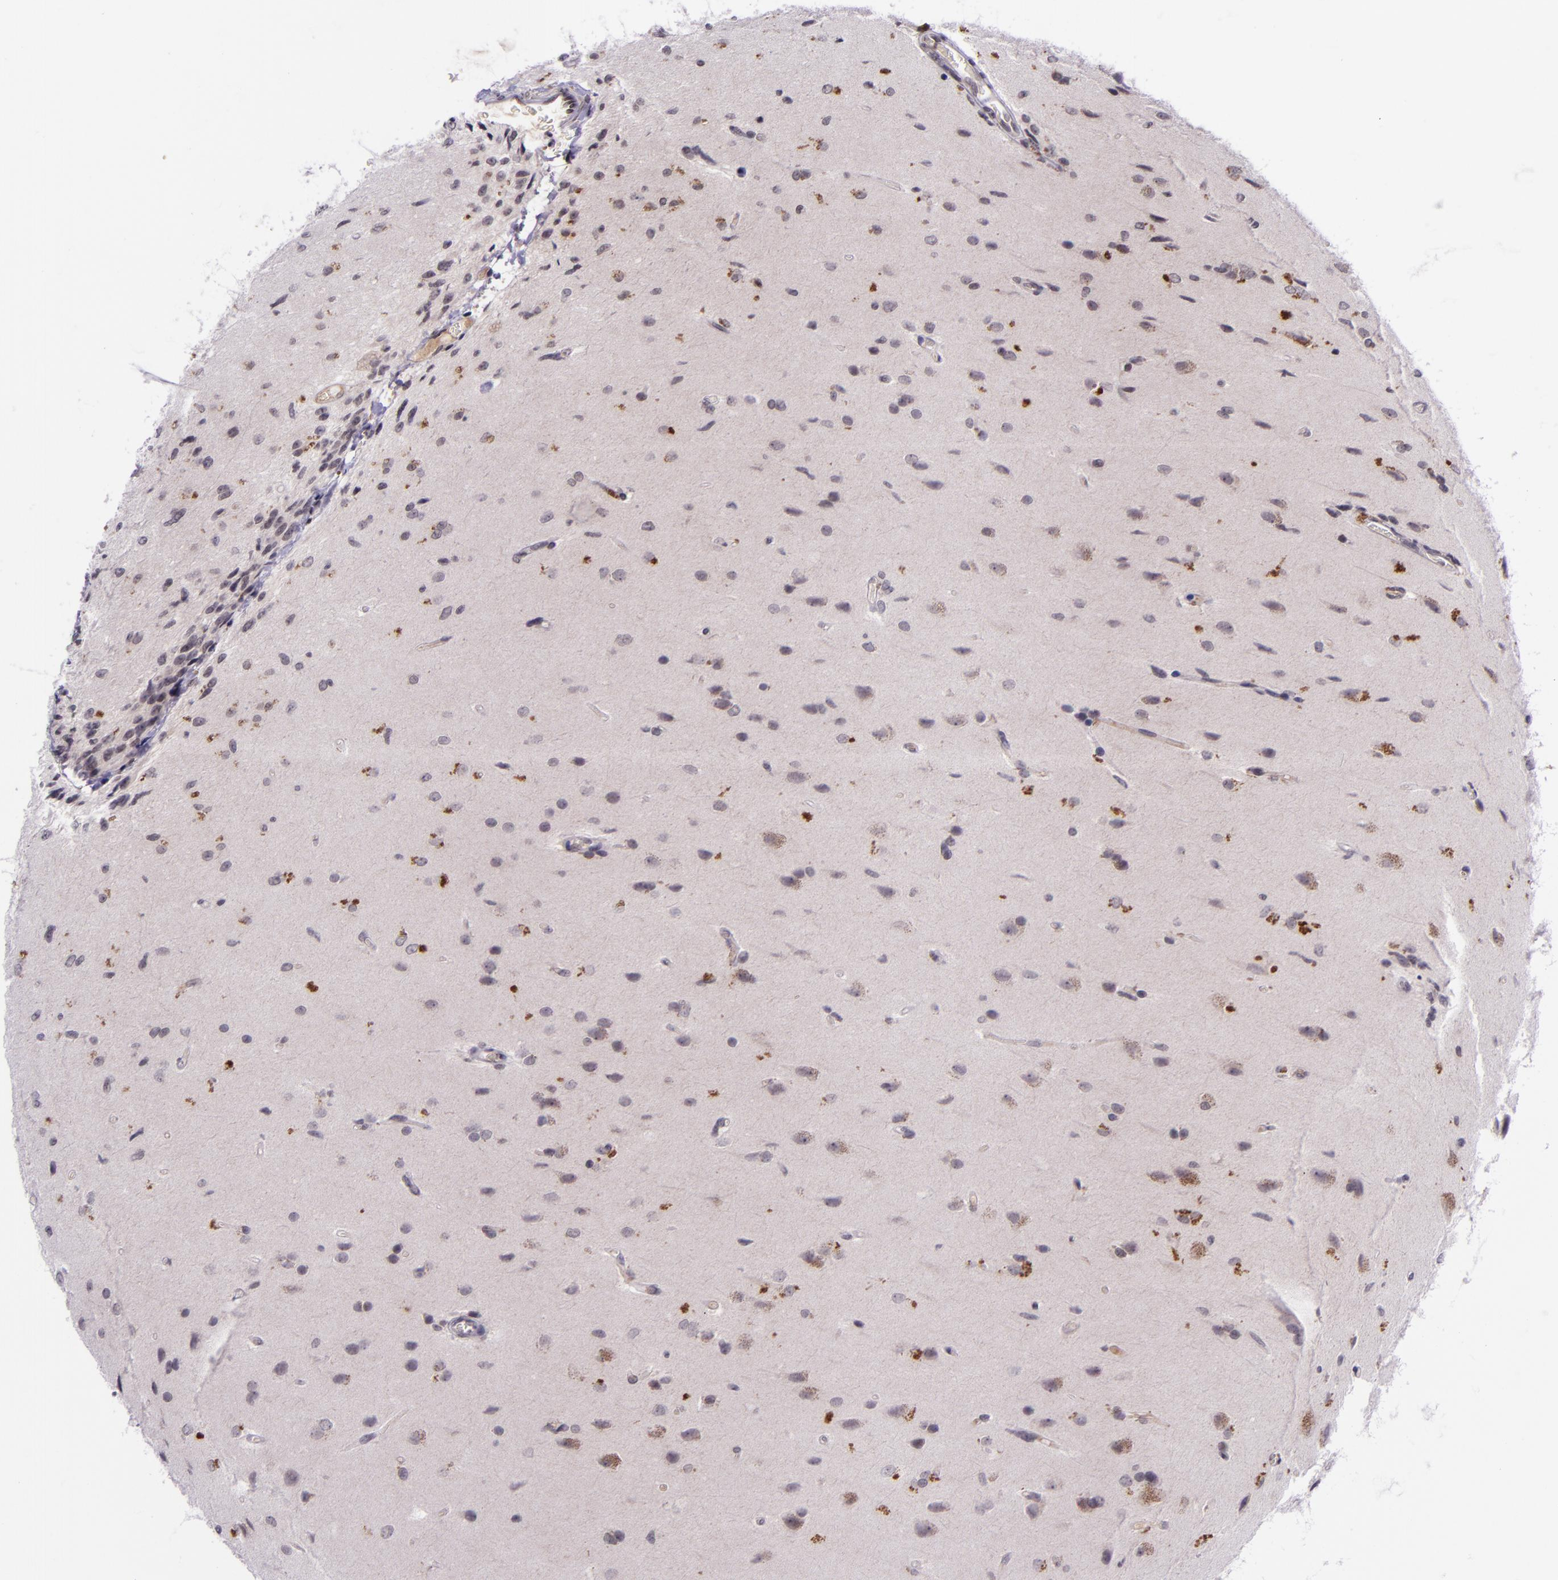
{"staining": {"intensity": "weak", "quantity": "25%-75%", "location": "cytoplasmic/membranous"}, "tissue": "glioma", "cell_type": "Tumor cells", "image_type": "cancer", "snomed": [{"axis": "morphology", "description": "Glioma, malignant, High grade"}, {"axis": "topography", "description": "Brain"}], "caption": "Glioma was stained to show a protein in brown. There is low levels of weak cytoplasmic/membranous expression in approximately 25%-75% of tumor cells.", "gene": "SELL", "patient": {"sex": "male", "age": 68}}